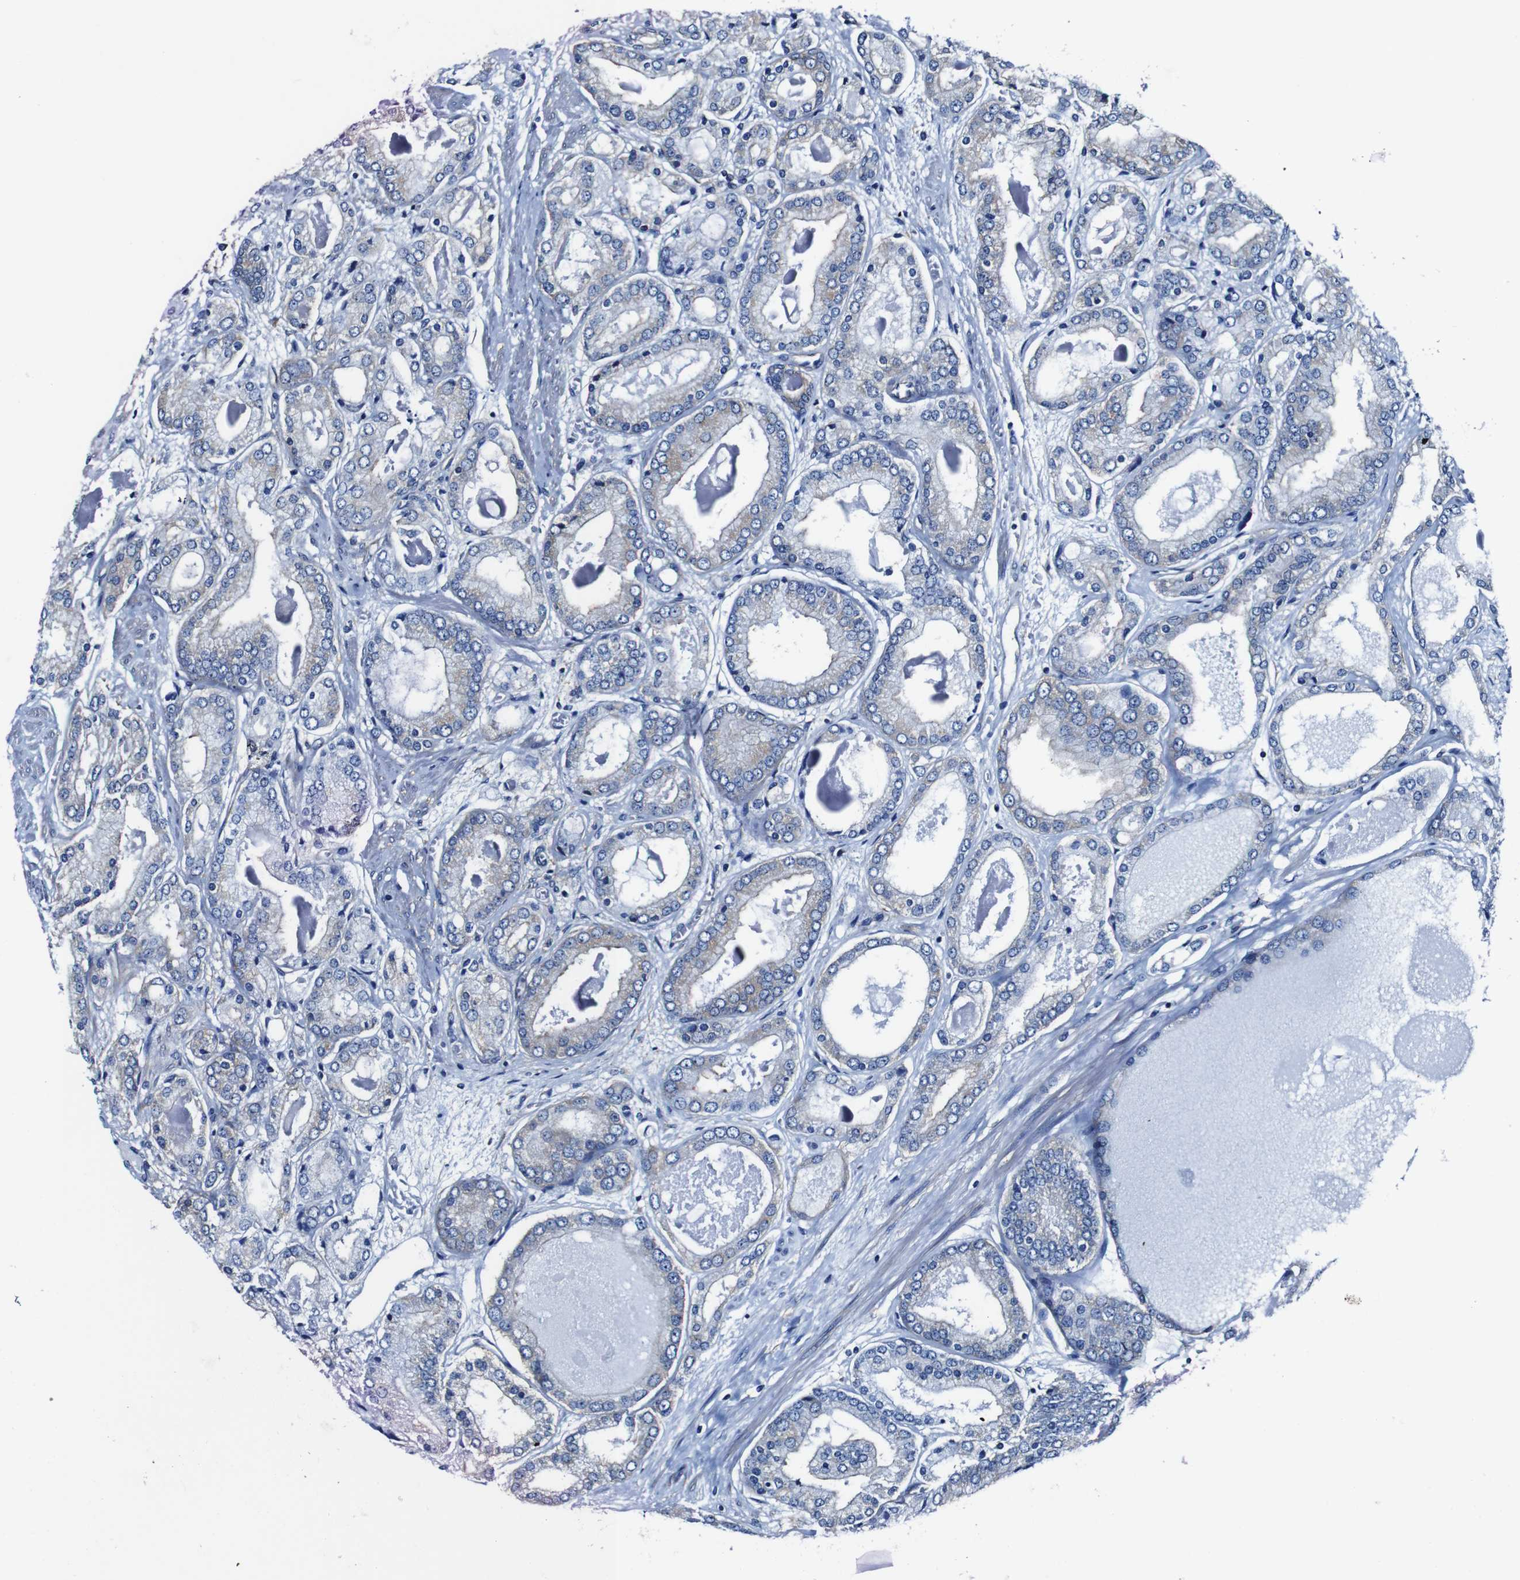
{"staining": {"intensity": "weak", "quantity": "<25%", "location": "cytoplasmic/membranous"}, "tissue": "prostate cancer", "cell_type": "Tumor cells", "image_type": "cancer", "snomed": [{"axis": "morphology", "description": "Adenocarcinoma, High grade"}, {"axis": "topography", "description": "Prostate"}], "caption": "High magnification brightfield microscopy of prostate cancer (high-grade adenocarcinoma) stained with DAB (brown) and counterstained with hematoxylin (blue): tumor cells show no significant positivity. (DAB (3,3'-diaminobenzidine) IHC, high magnification).", "gene": "CSF1R", "patient": {"sex": "male", "age": 59}}